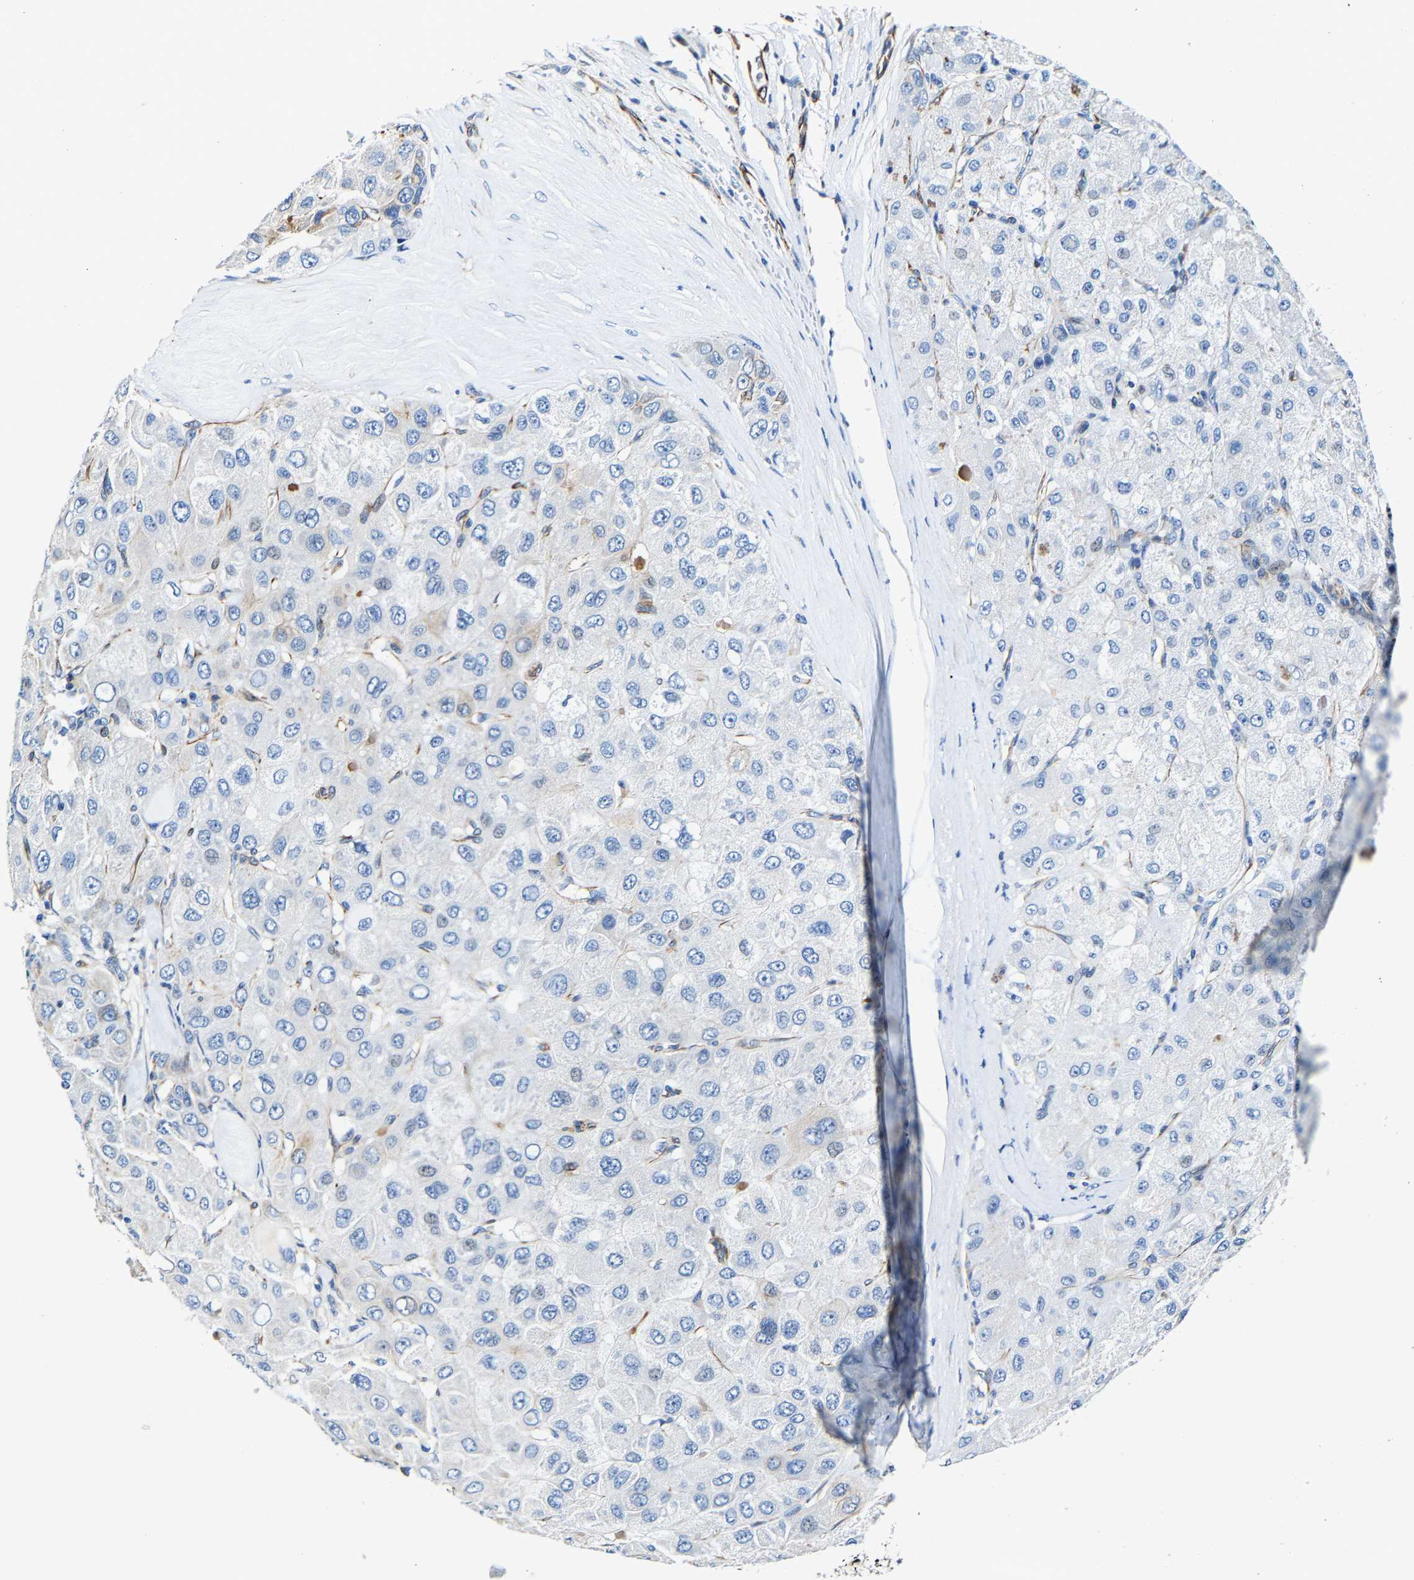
{"staining": {"intensity": "negative", "quantity": "none", "location": "none"}, "tissue": "liver cancer", "cell_type": "Tumor cells", "image_type": "cancer", "snomed": [{"axis": "morphology", "description": "Carcinoma, Hepatocellular, NOS"}, {"axis": "topography", "description": "Liver"}], "caption": "High magnification brightfield microscopy of liver hepatocellular carcinoma stained with DAB (brown) and counterstained with hematoxylin (blue): tumor cells show no significant staining.", "gene": "MMEL1", "patient": {"sex": "male", "age": 80}}